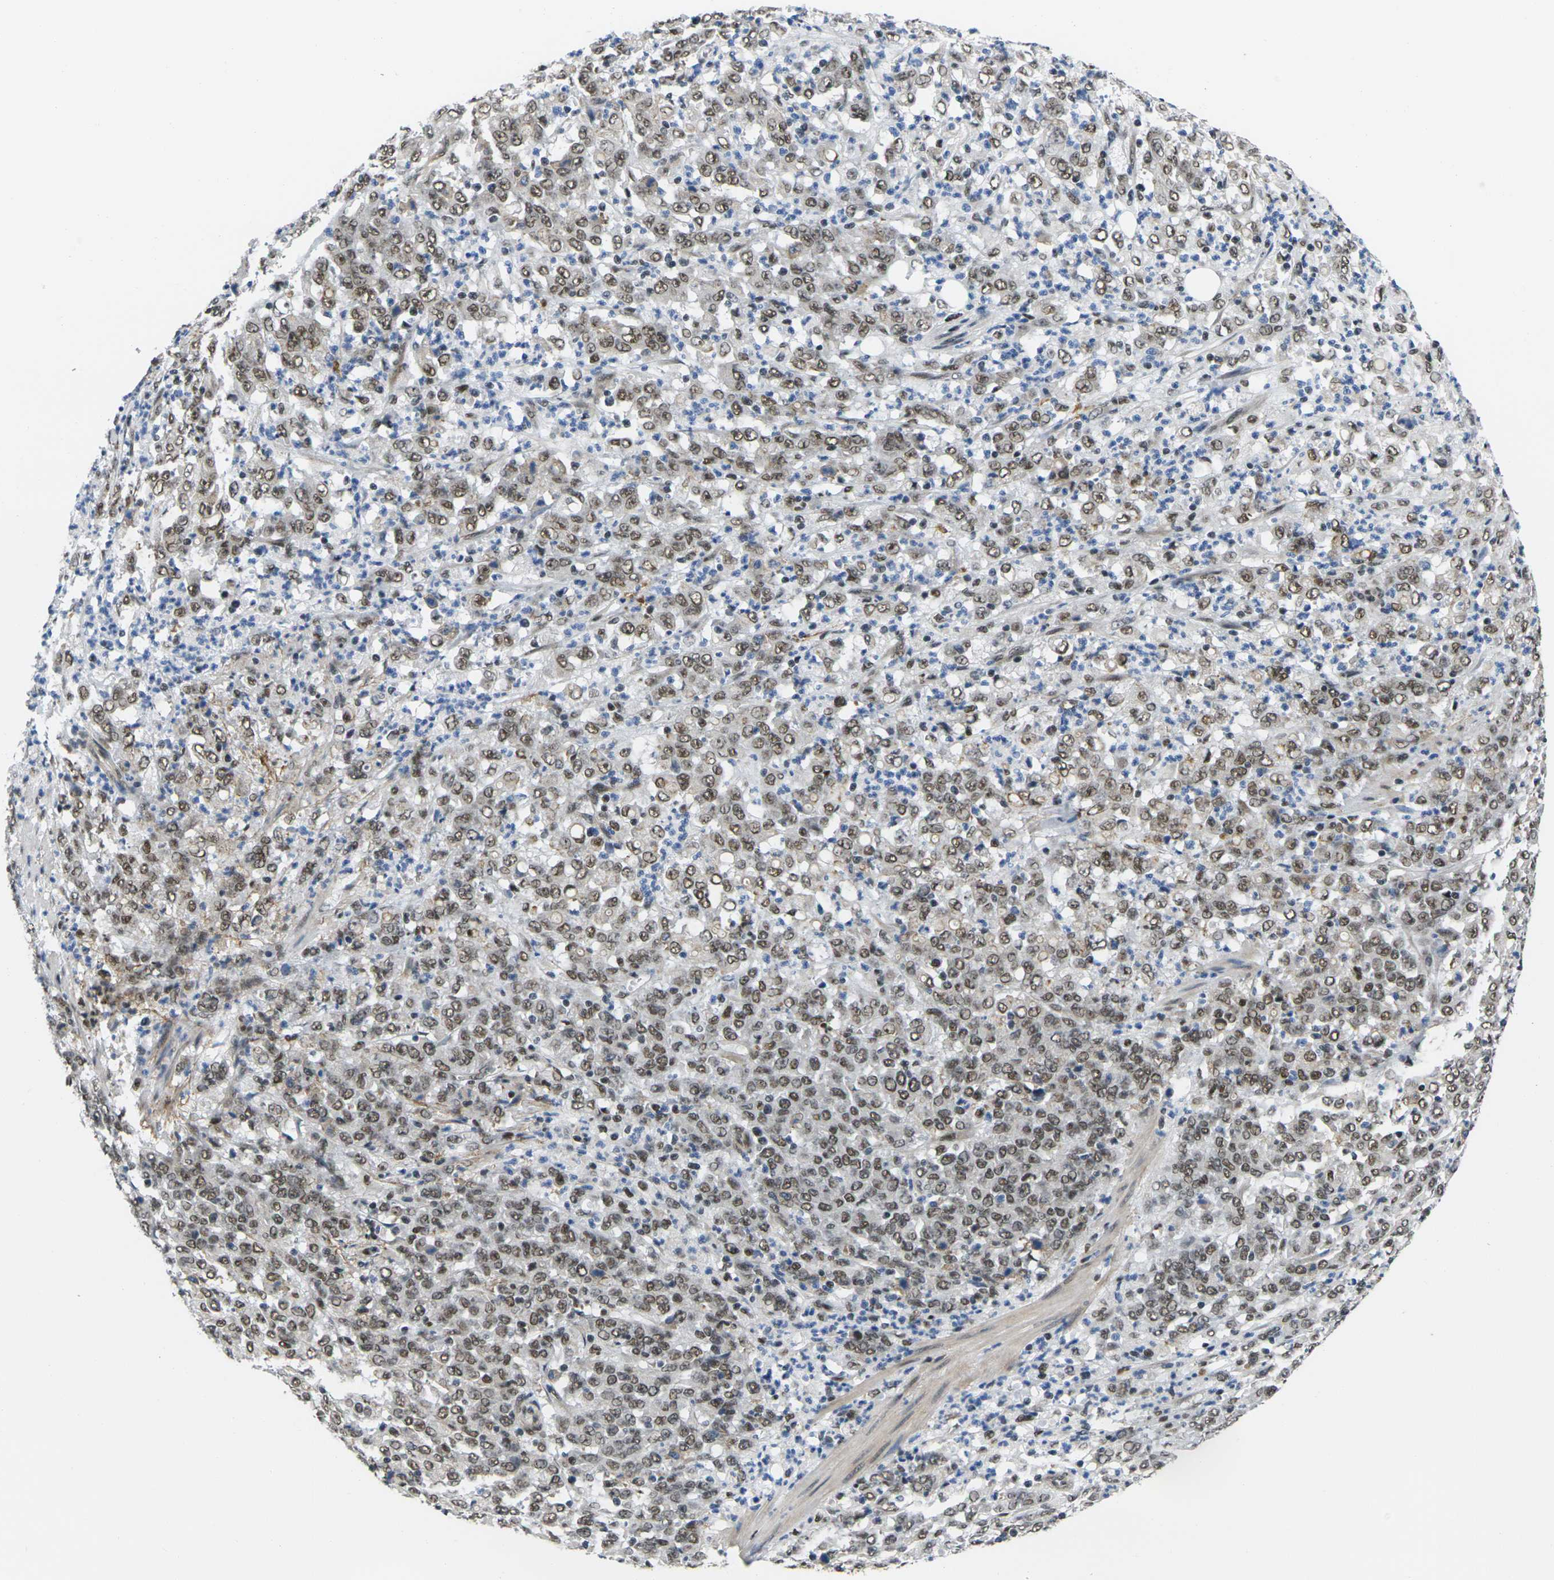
{"staining": {"intensity": "moderate", "quantity": ">75%", "location": "nuclear"}, "tissue": "stomach cancer", "cell_type": "Tumor cells", "image_type": "cancer", "snomed": [{"axis": "morphology", "description": "Adenocarcinoma, NOS"}, {"axis": "topography", "description": "Stomach, lower"}], "caption": "Immunohistochemical staining of human stomach adenocarcinoma displays medium levels of moderate nuclear protein expression in about >75% of tumor cells. (Stains: DAB in brown, nuclei in blue, Microscopy: brightfield microscopy at high magnification).", "gene": "RBM7", "patient": {"sex": "female", "age": 71}}